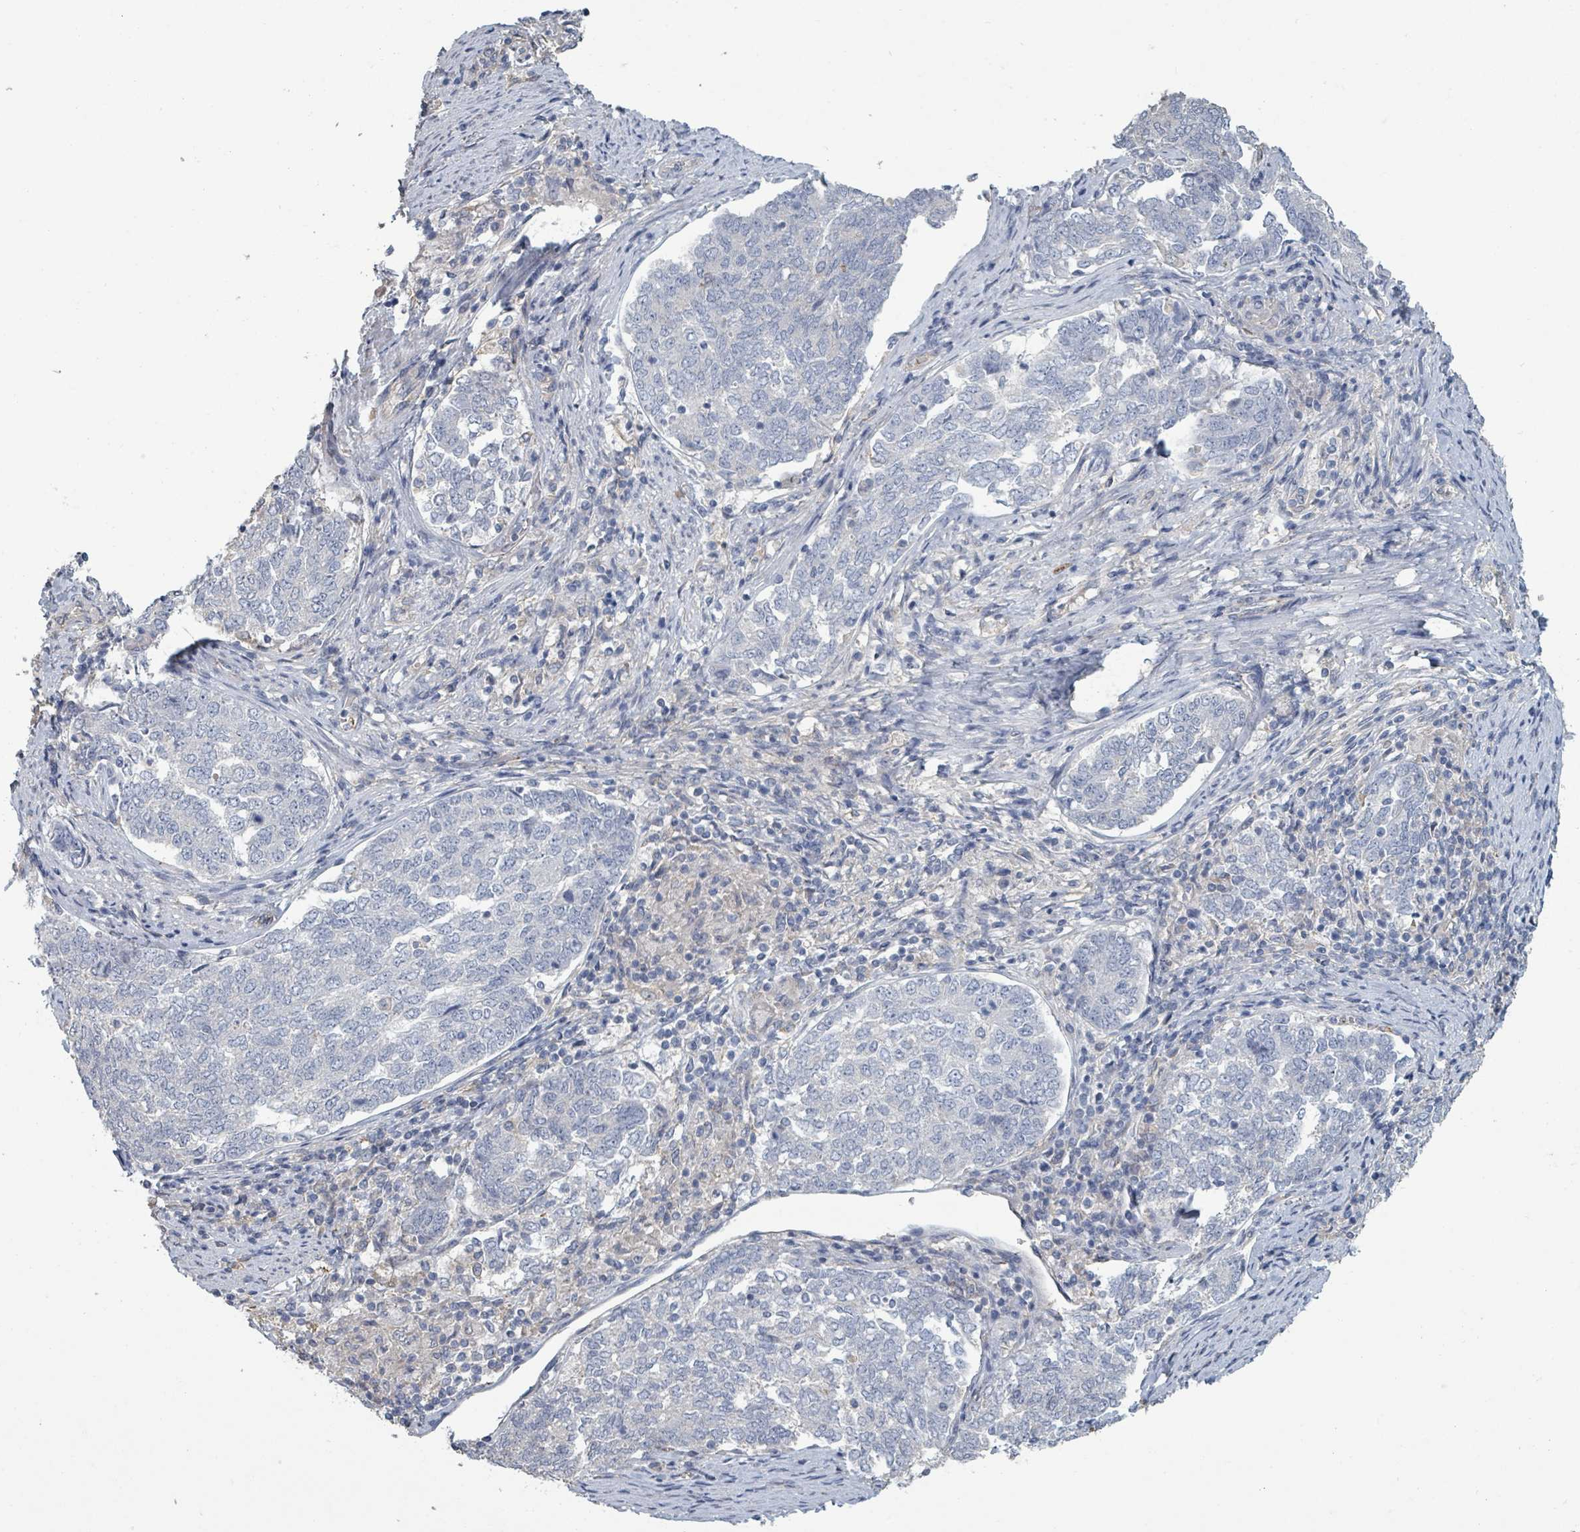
{"staining": {"intensity": "negative", "quantity": "none", "location": "none"}, "tissue": "endometrial cancer", "cell_type": "Tumor cells", "image_type": "cancer", "snomed": [{"axis": "morphology", "description": "Adenocarcinoma, NOS"}, {"axis": "topography", "description": "Endometrium"}], "caption": "The micrograph displays no significant positivity in tumor cells of endometrial cancer (adenocarcinoma).", "gene": "PLAUR", "patient": {"sex": "female", "age": 80}}